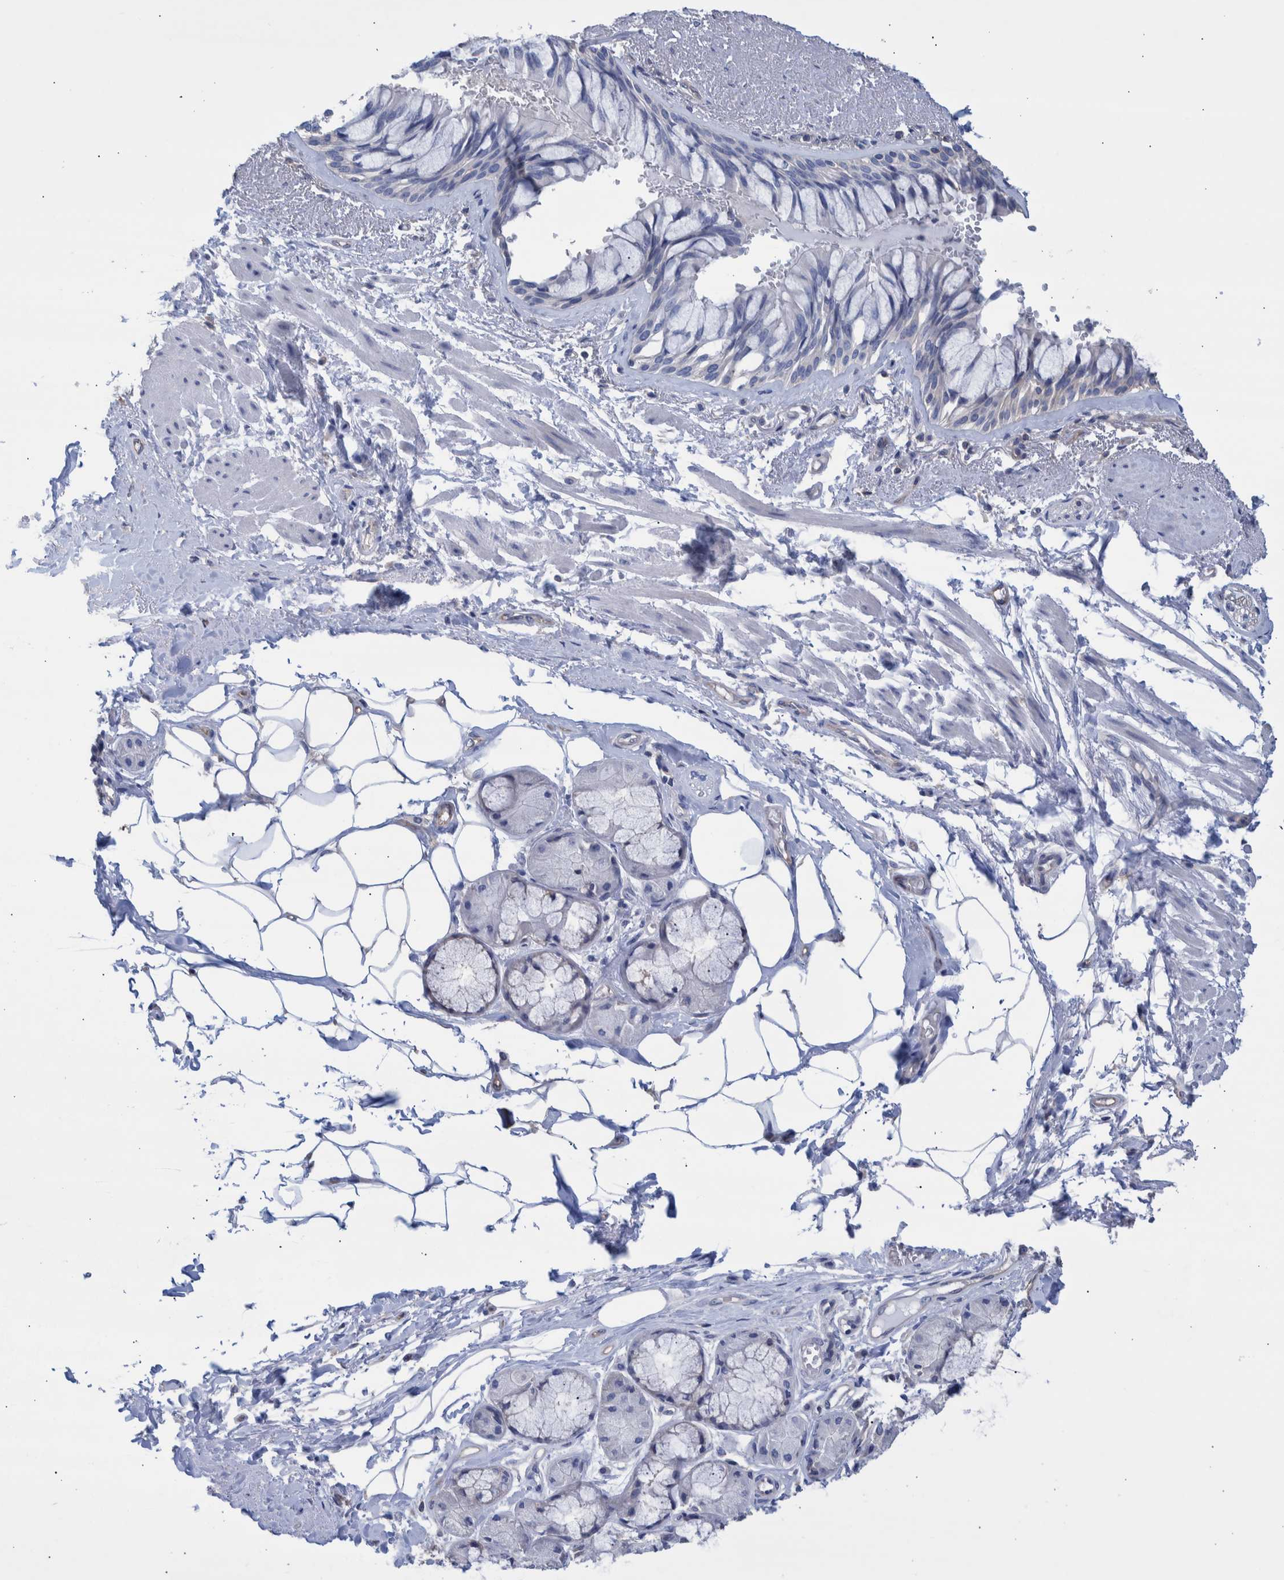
{"staining": {"intensity": "negative", "quantity": "none", "location": "none"}, "tissue": "bronchus", "cell_type": "Respiratory epithelial cells", "image_type": "normal", "snomed": [{"axis": "morphology", "description": "Normal tissue, NOS"}, {"axis": "topography", "description": "Bronchus"}], "caption": "Immunohistochemistry (IHC) photomicrograph of normal bronchus: human bronchus stained with DAB (3,3'-diaminobenzidine) reveals no significant protein positivity in respiratory epithelial cells.", "gene": "PPP3CC", "patient": {"sex": "male", "age": 66}}